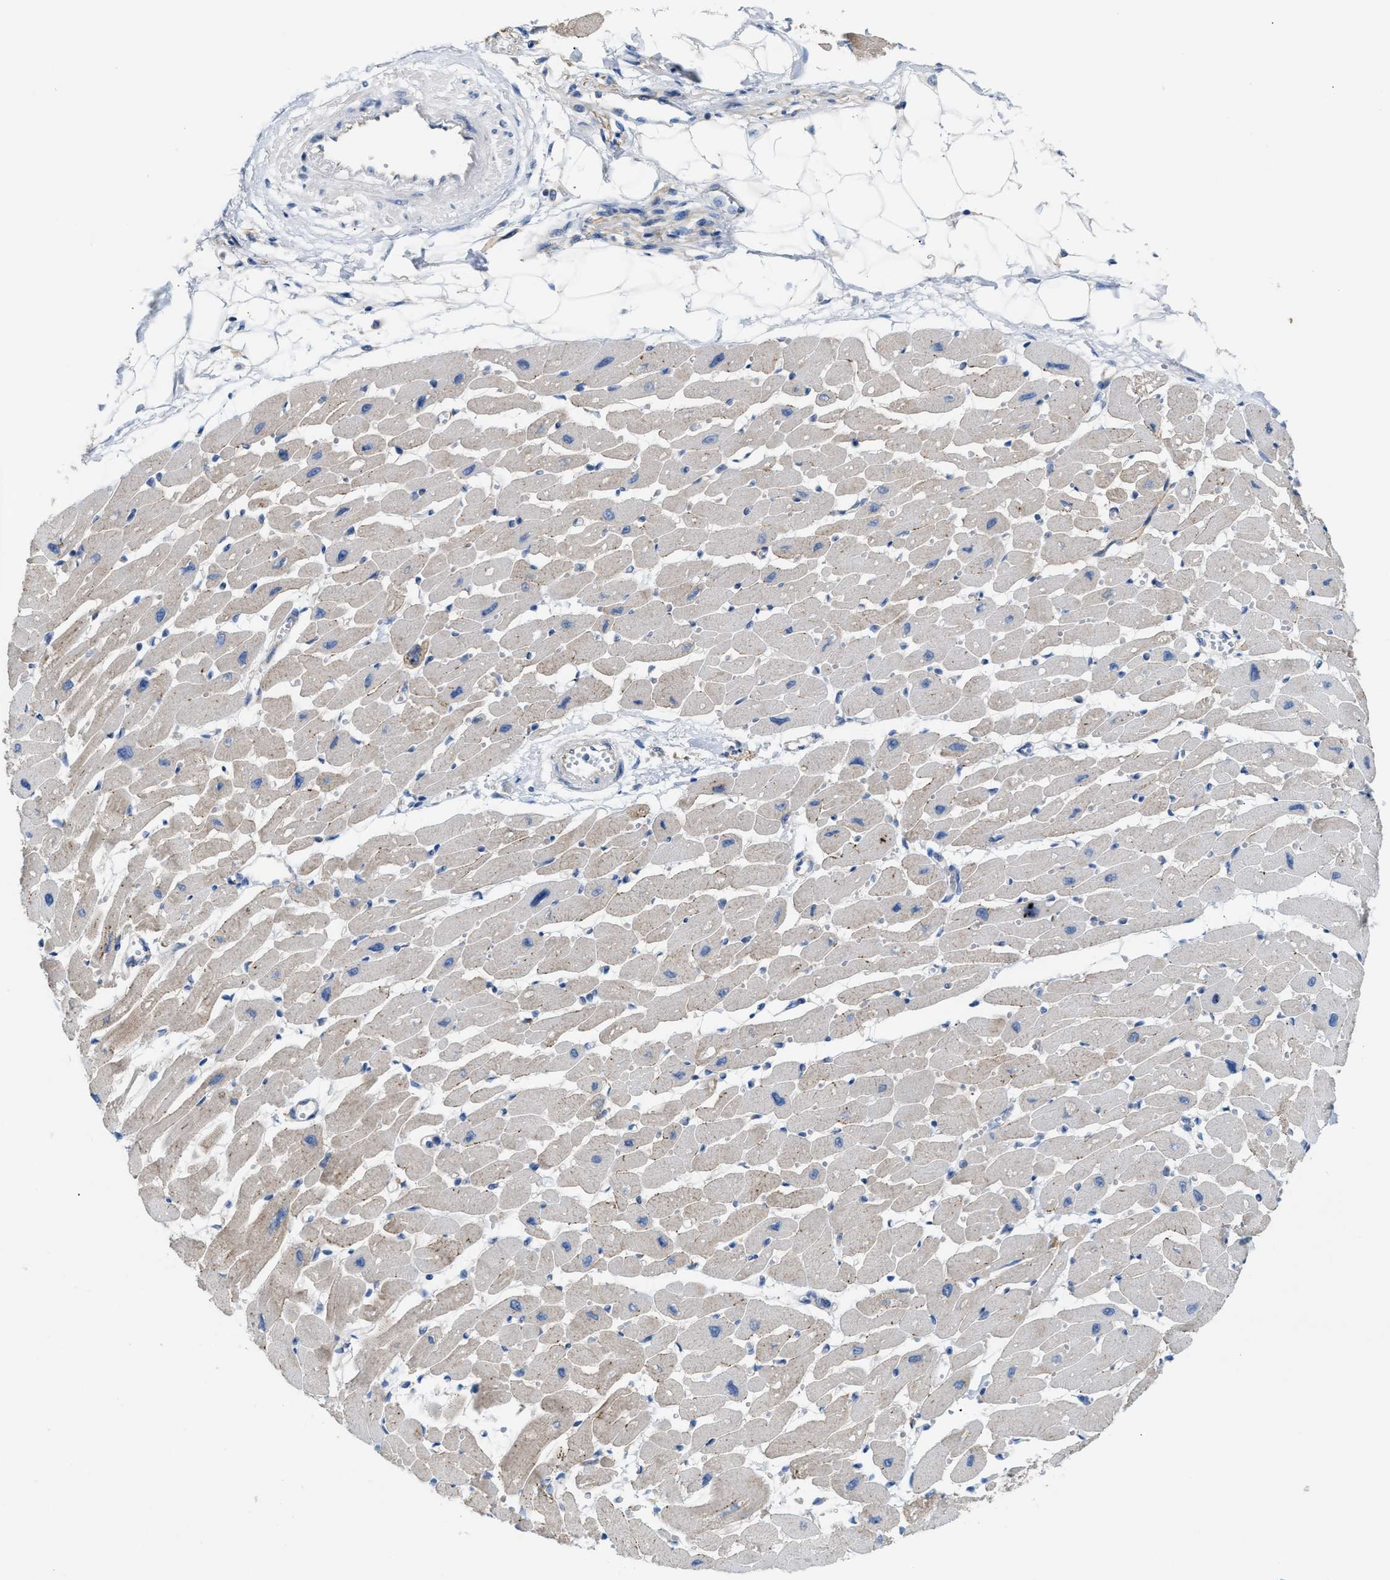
{"staining": {"intensity": "moderate", "quantity": ">75%", "location": "cytoplasmic/membranous"}, "tissue": "heart muscle", "cell_type": "Cardiomyocytes", "image_type": "normal", "snomed": [{"axis": "morphology", "description": "Normal tissue, NOS"}, {"axis": "topography", "description": "Heart"}], "caption": "This is an image of immunohistochemistry (IHC) staining of unremarkable heart muscle, which shows moderate positivity in the cytoplasmic/membranous of cardiomyocytes.", "gene": "TBC1D15", "patient": {"sex": "female", "age": 54}}